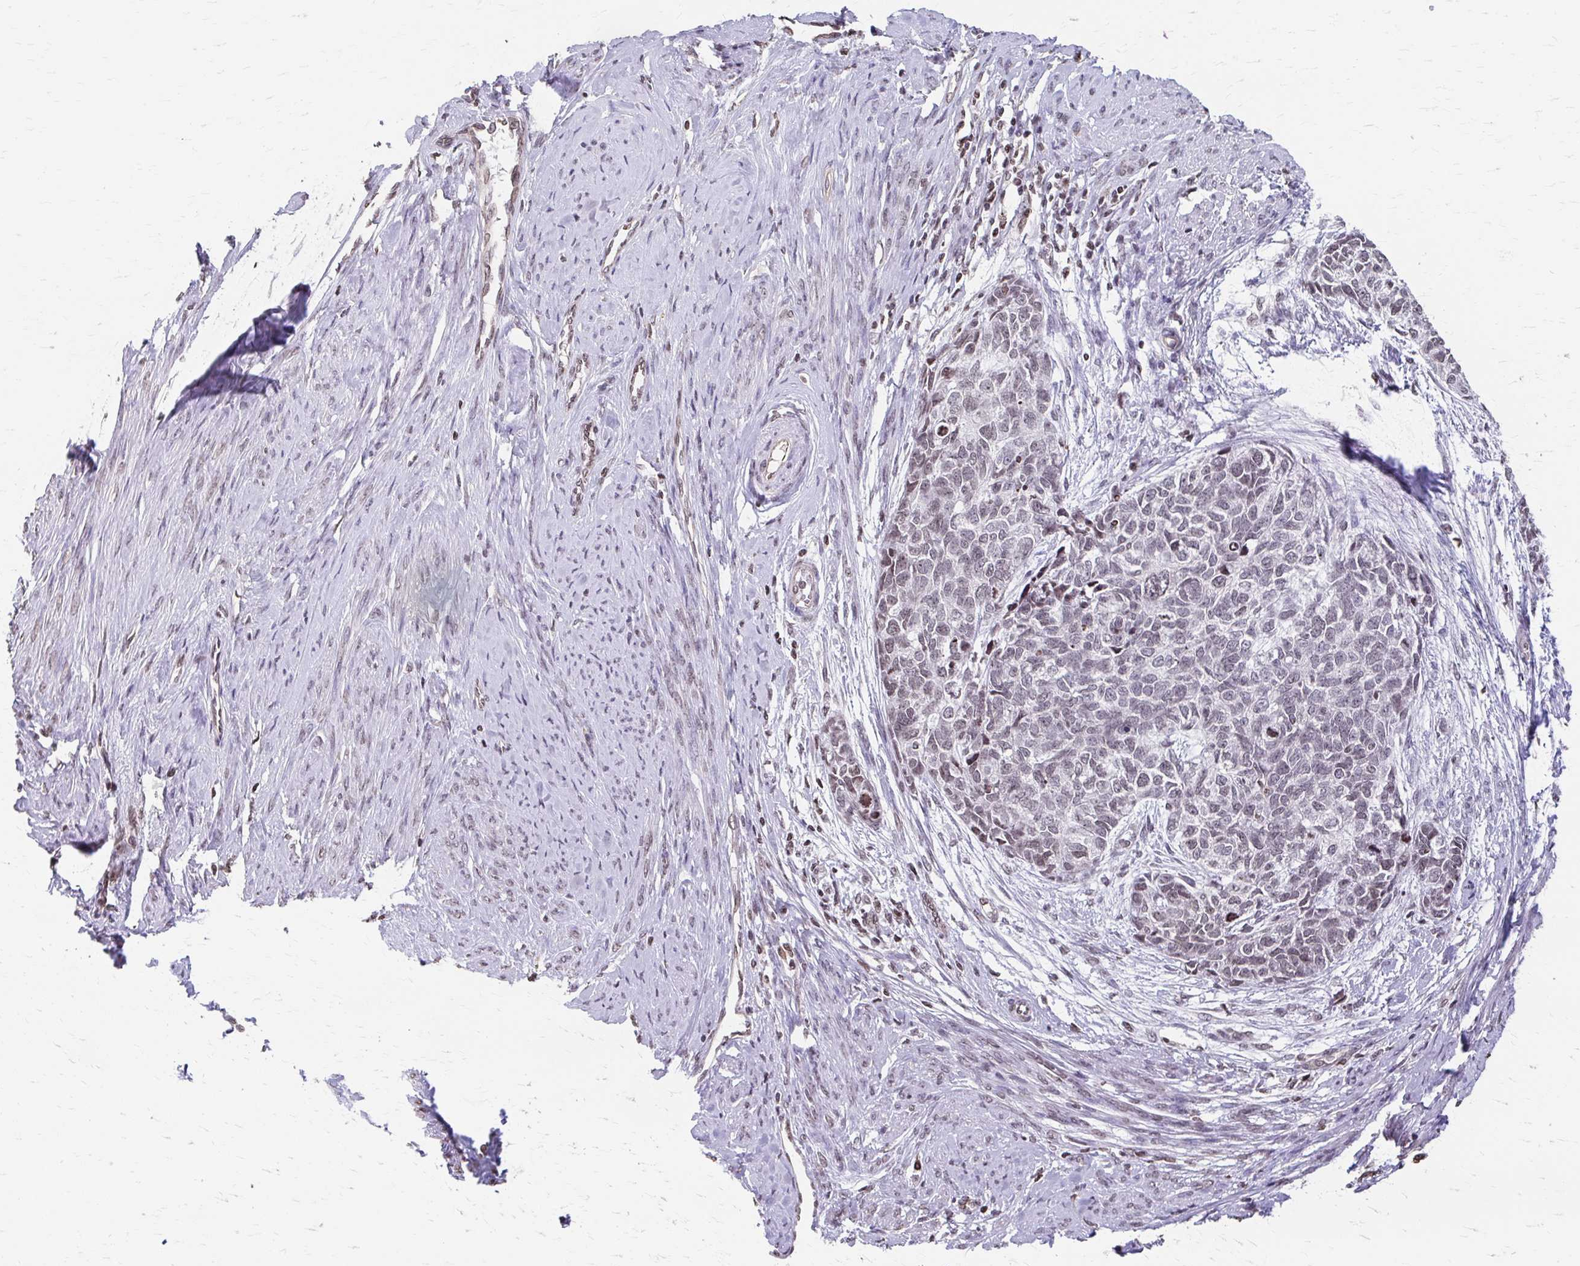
{"staining": {"intensity": "weak", "quantity": "<25%", "location": "nuclear"}, "tissue": "cervical cancer", "cell_type": "Tumor cells", "image_type": "cancer", "snomed": [{"axis": "morphology", "description": "Squamous cell carcinoma, NOS"}, {"axis": "topography", "description": "Cervix"}], "caption": "There is no significant staining in tumor cells of cervical squamous cell carcinoma.", "gene": "ORC3", "patient": {"sex": "female", "age": 63}}